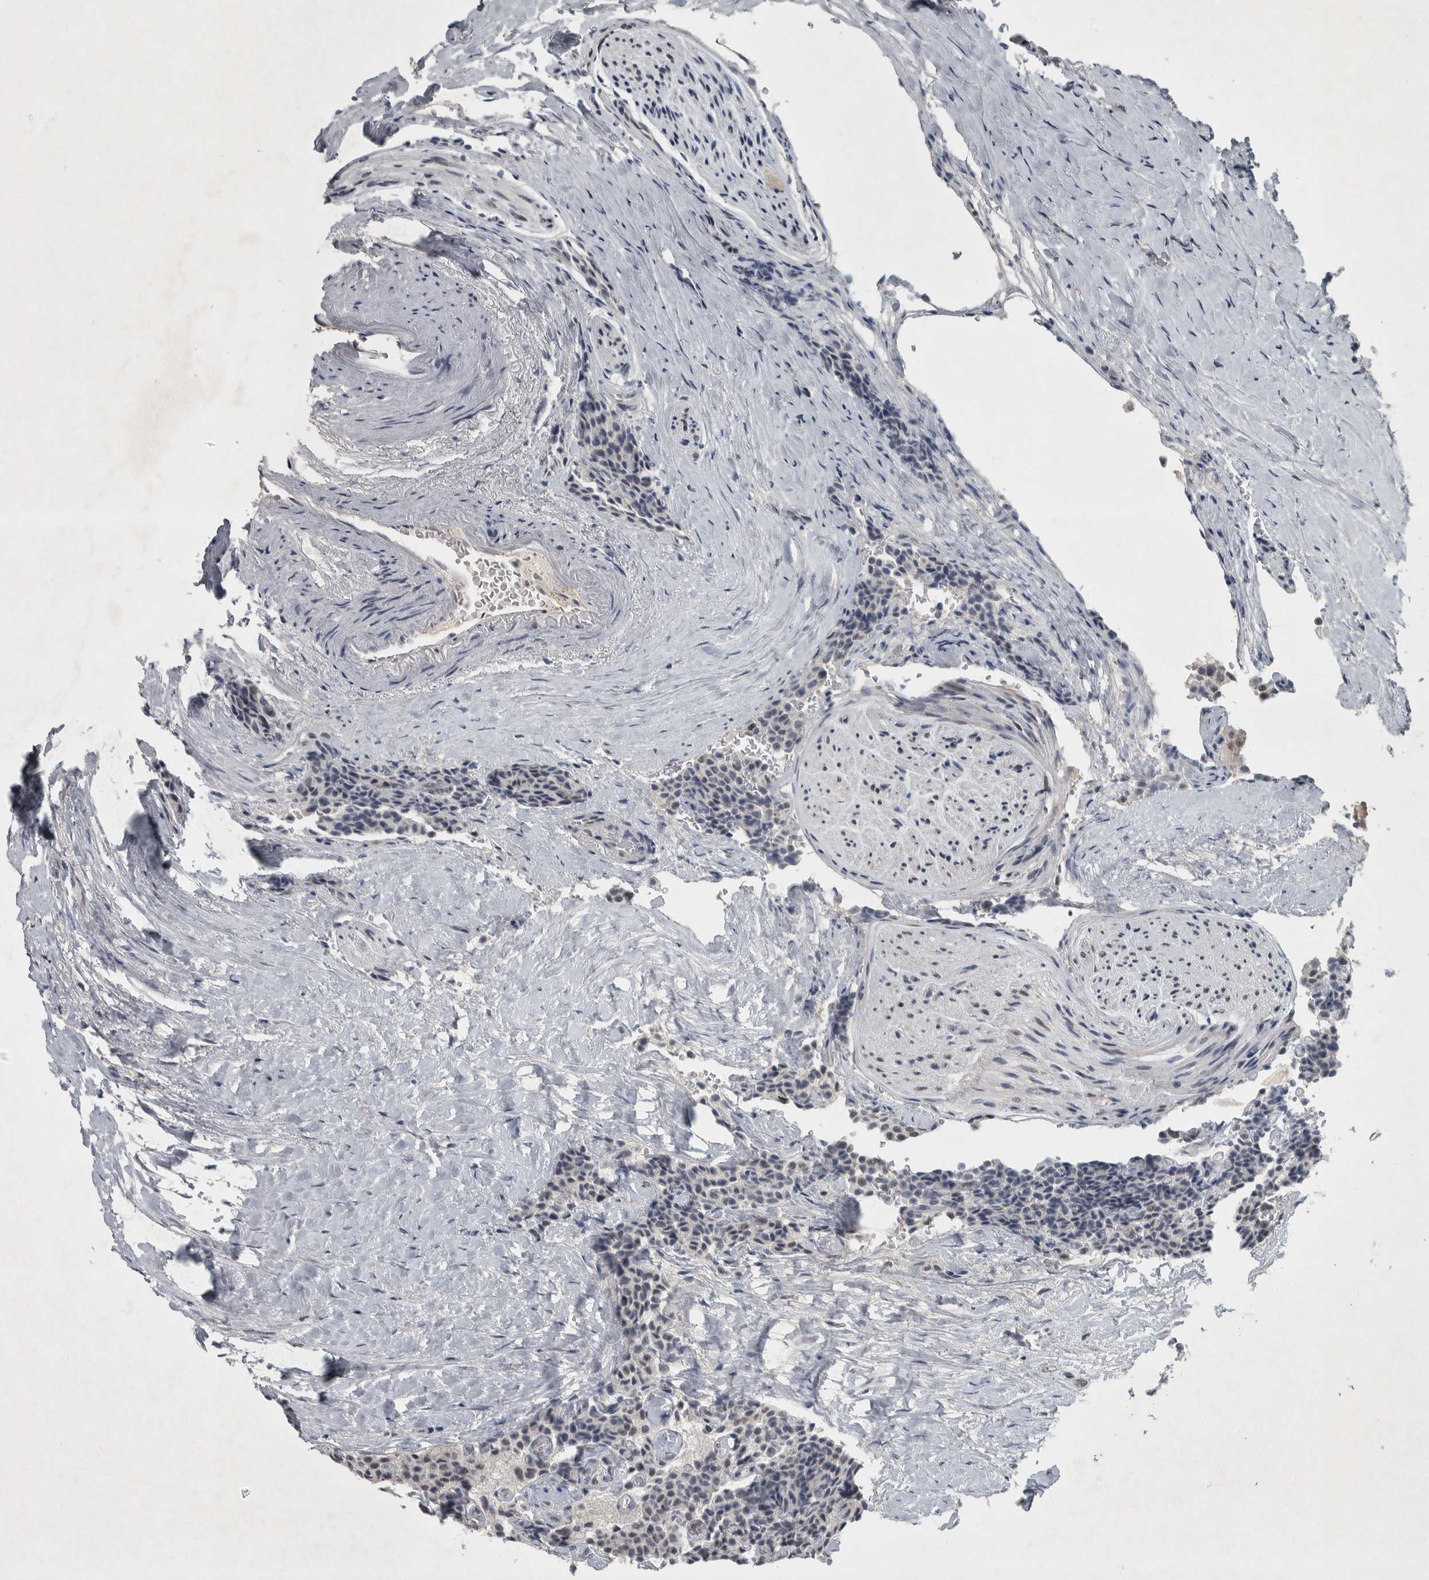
{"staining": {"intensity": "weak", "quantity": "<25%", "location": "nuclear"}, "tissue": "carcinoid", "cell_type": "Tumor cells", "image_type": "cancer", "snomed": [{"axis": "morphology", "description": "Carcinoid, malignant, NOS"}, {"axis": "topography", "description": "Colon"}], "caption": "This is an immunohistochemistry micrograph of human carcinoid. There is no staining in tumor cells.", "gene": "DDX42", "patient": {"sex": "female", "age": 61}}